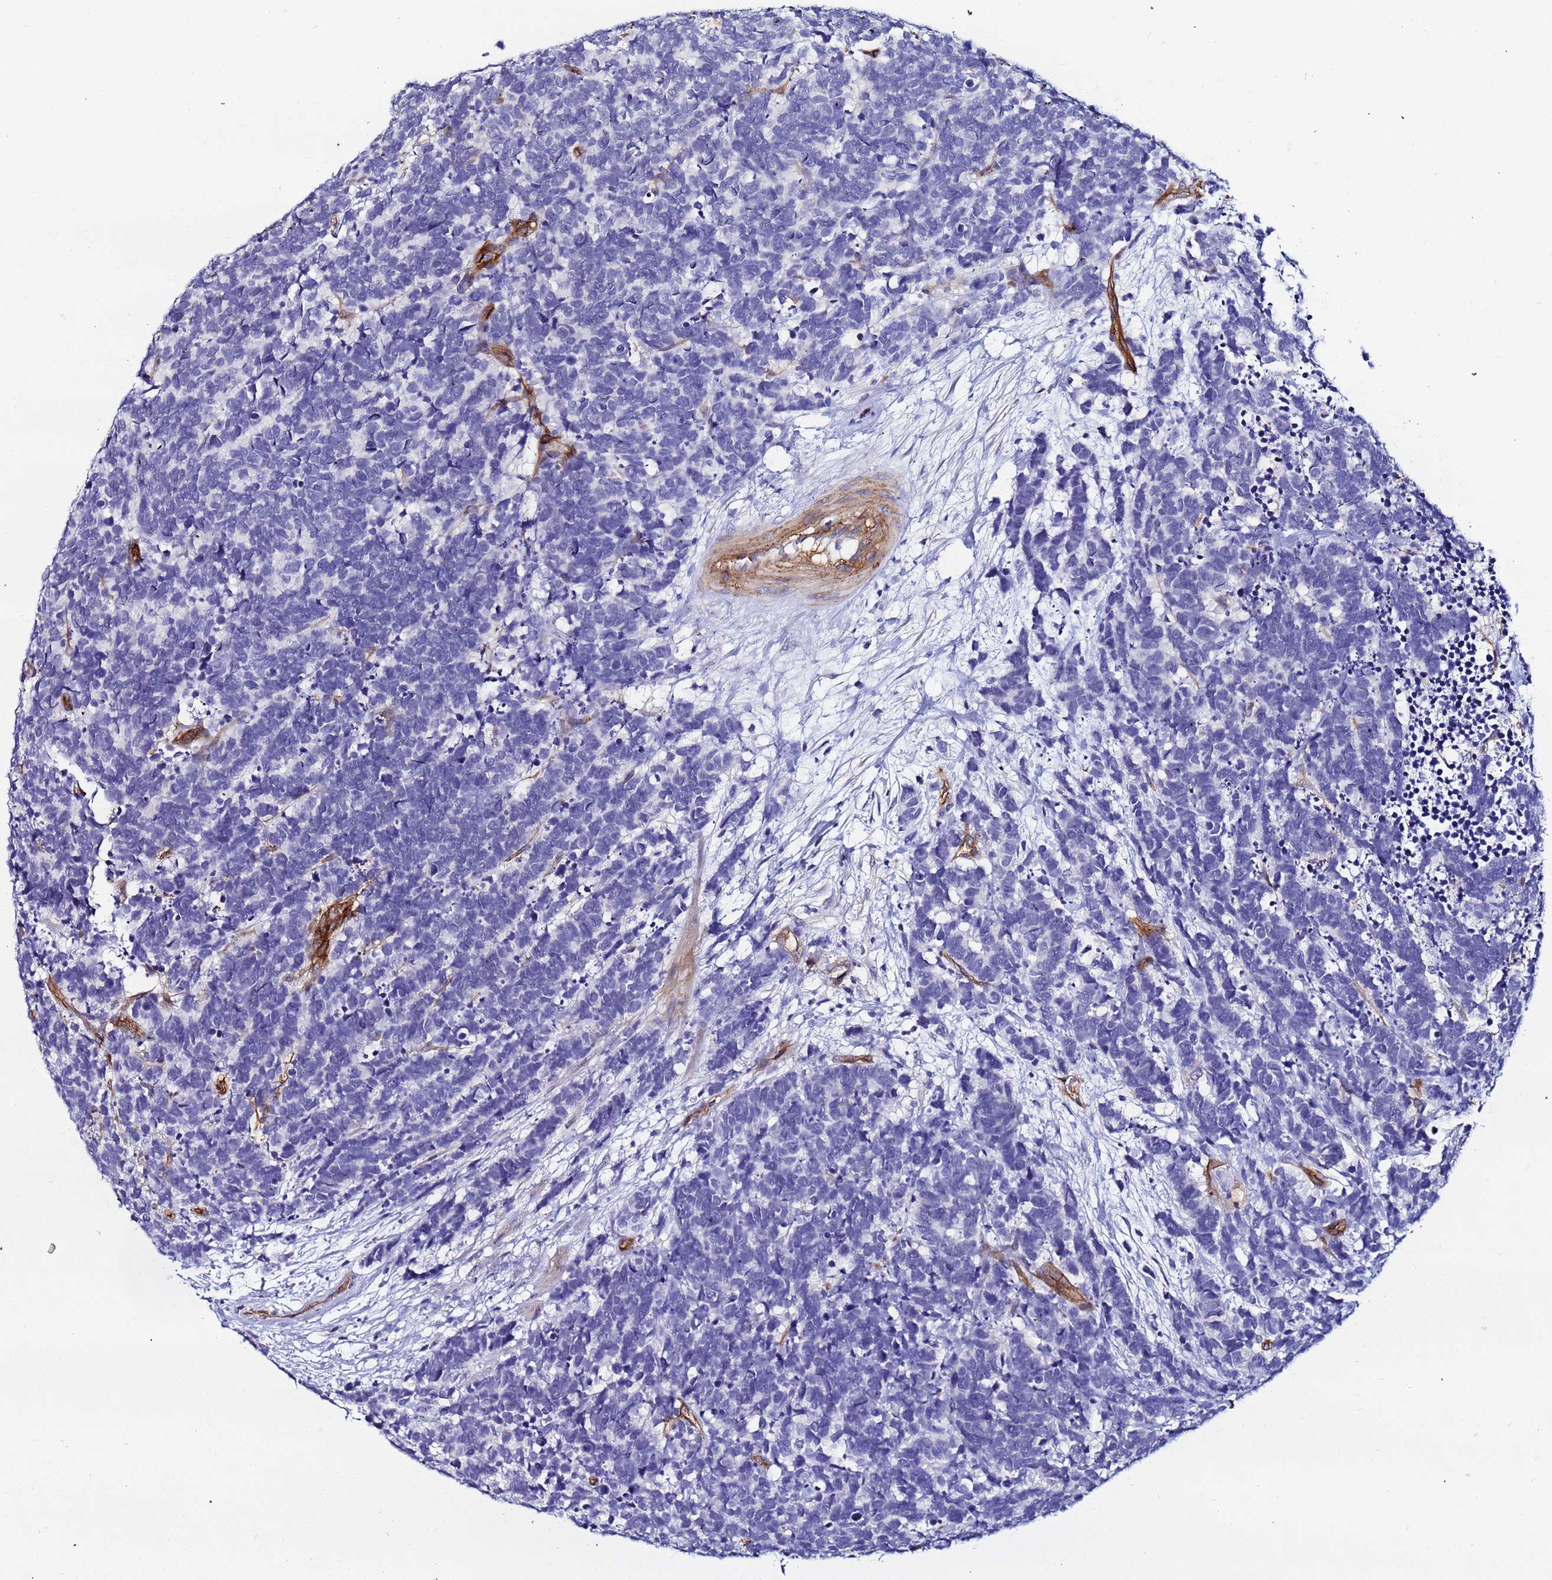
{"staining": {"intensity": "negative", "quantity": "none", "location": "none"}, "tissue": "carcinoid", "cell_type": "Tumor cells", "image_type": "cancer", "snomed": [{"axis": "morphology", "description": "Carcinoma, NOS"}, {"axis": "morphology", "description": "Carcinoid, malignant, NOS"}, {"axis": "topography", "description": "Urinary bladder"}], "caption": "Carcinoid (malignant) was stained to show a protein in brown. There is no significant expression in tumor cells.", "gene": "DEFB104A", "patient": {"sex": "male", "age": 57}}